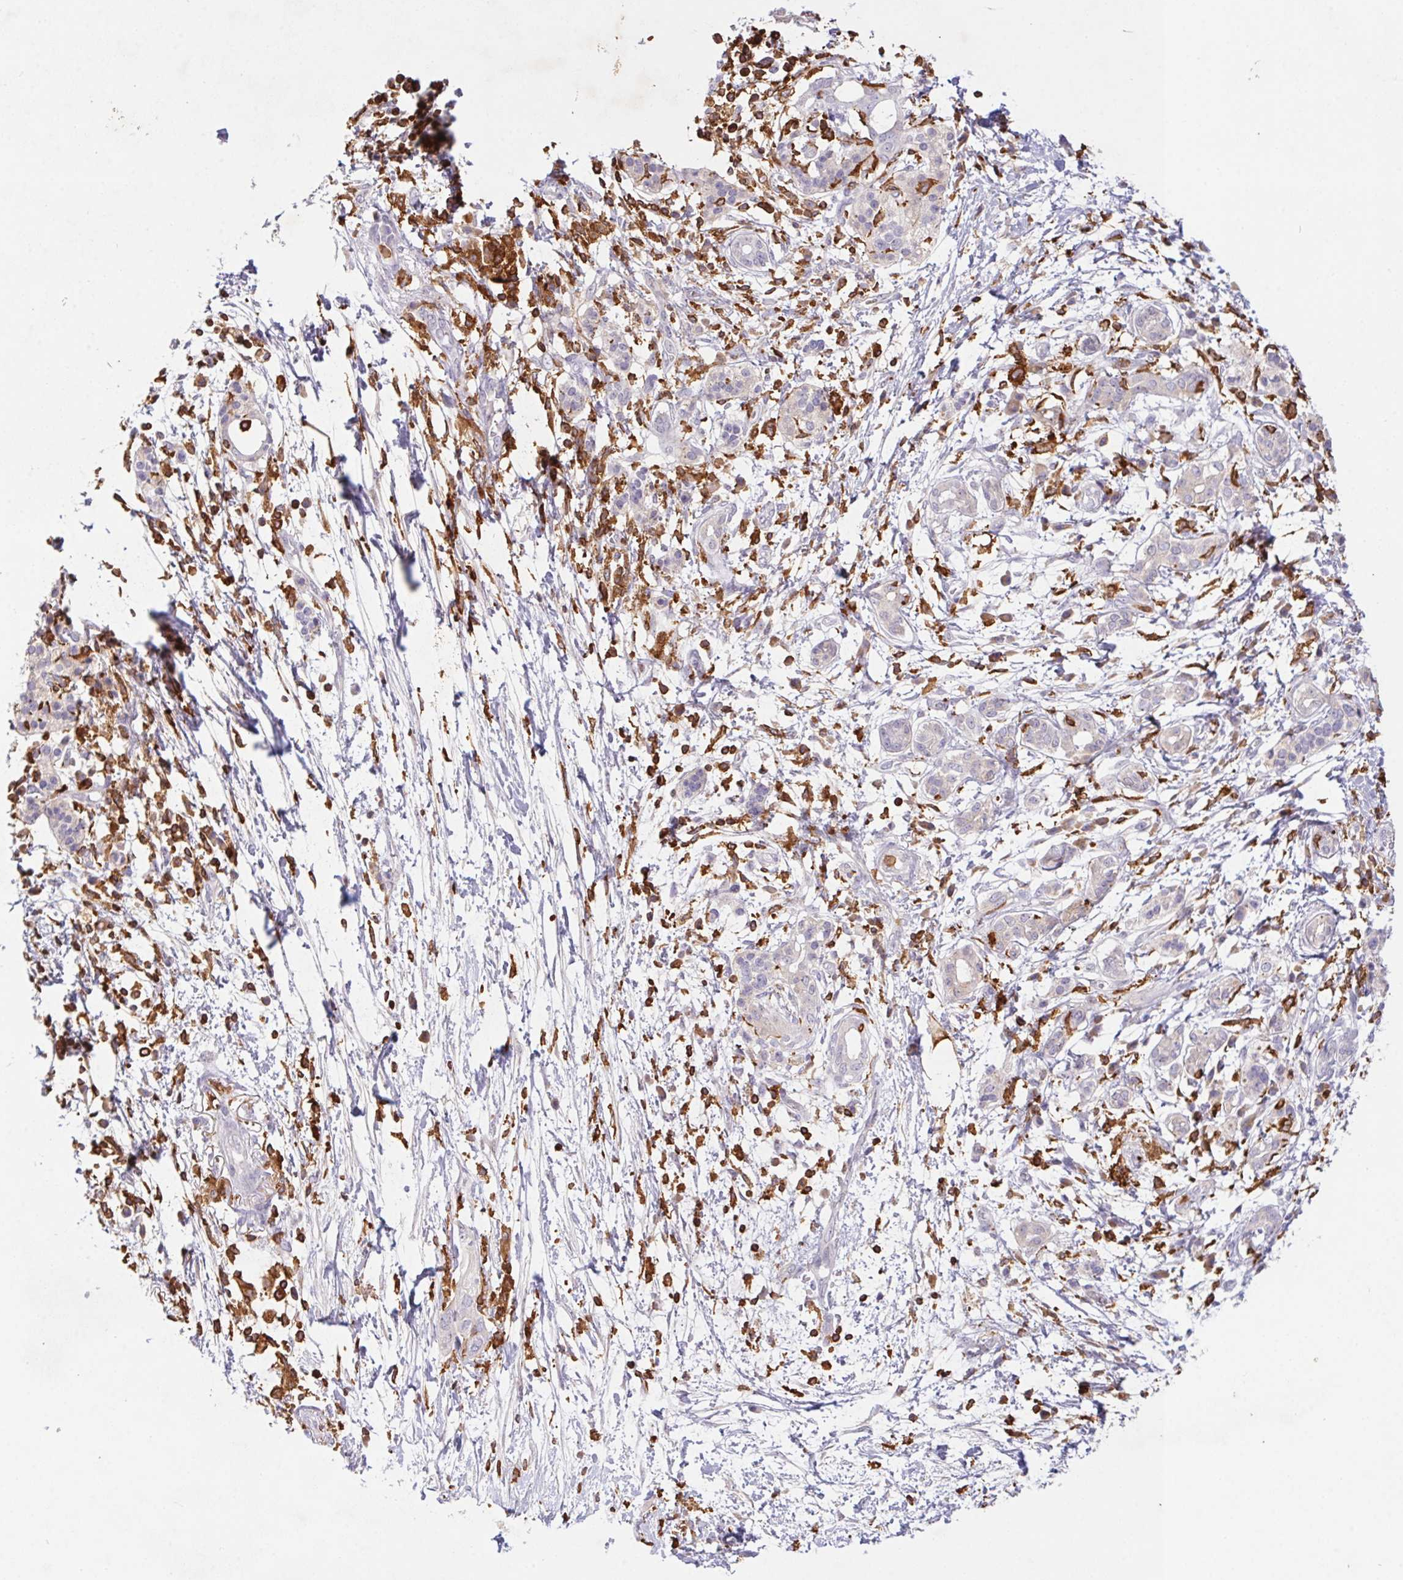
{"staining": {"intensity": "negative", "quantity": "none", "location": "none"}, "tissue": "pancreatic cancer", "cell_type": "Tumor cells", "image_type": "cancer", "snomed": [{"axis": "morphology", "description": "Adenocarcinoma, NOS"}, {"axis": "topography", "description": "Pancreas"}], "caption": "An image of pancreatic adenocarcinoma stained for a protein displays no brown staining in tumor cells.", "gene": "APBB1IP", "patient": {"sex": "female", "age": 72}}